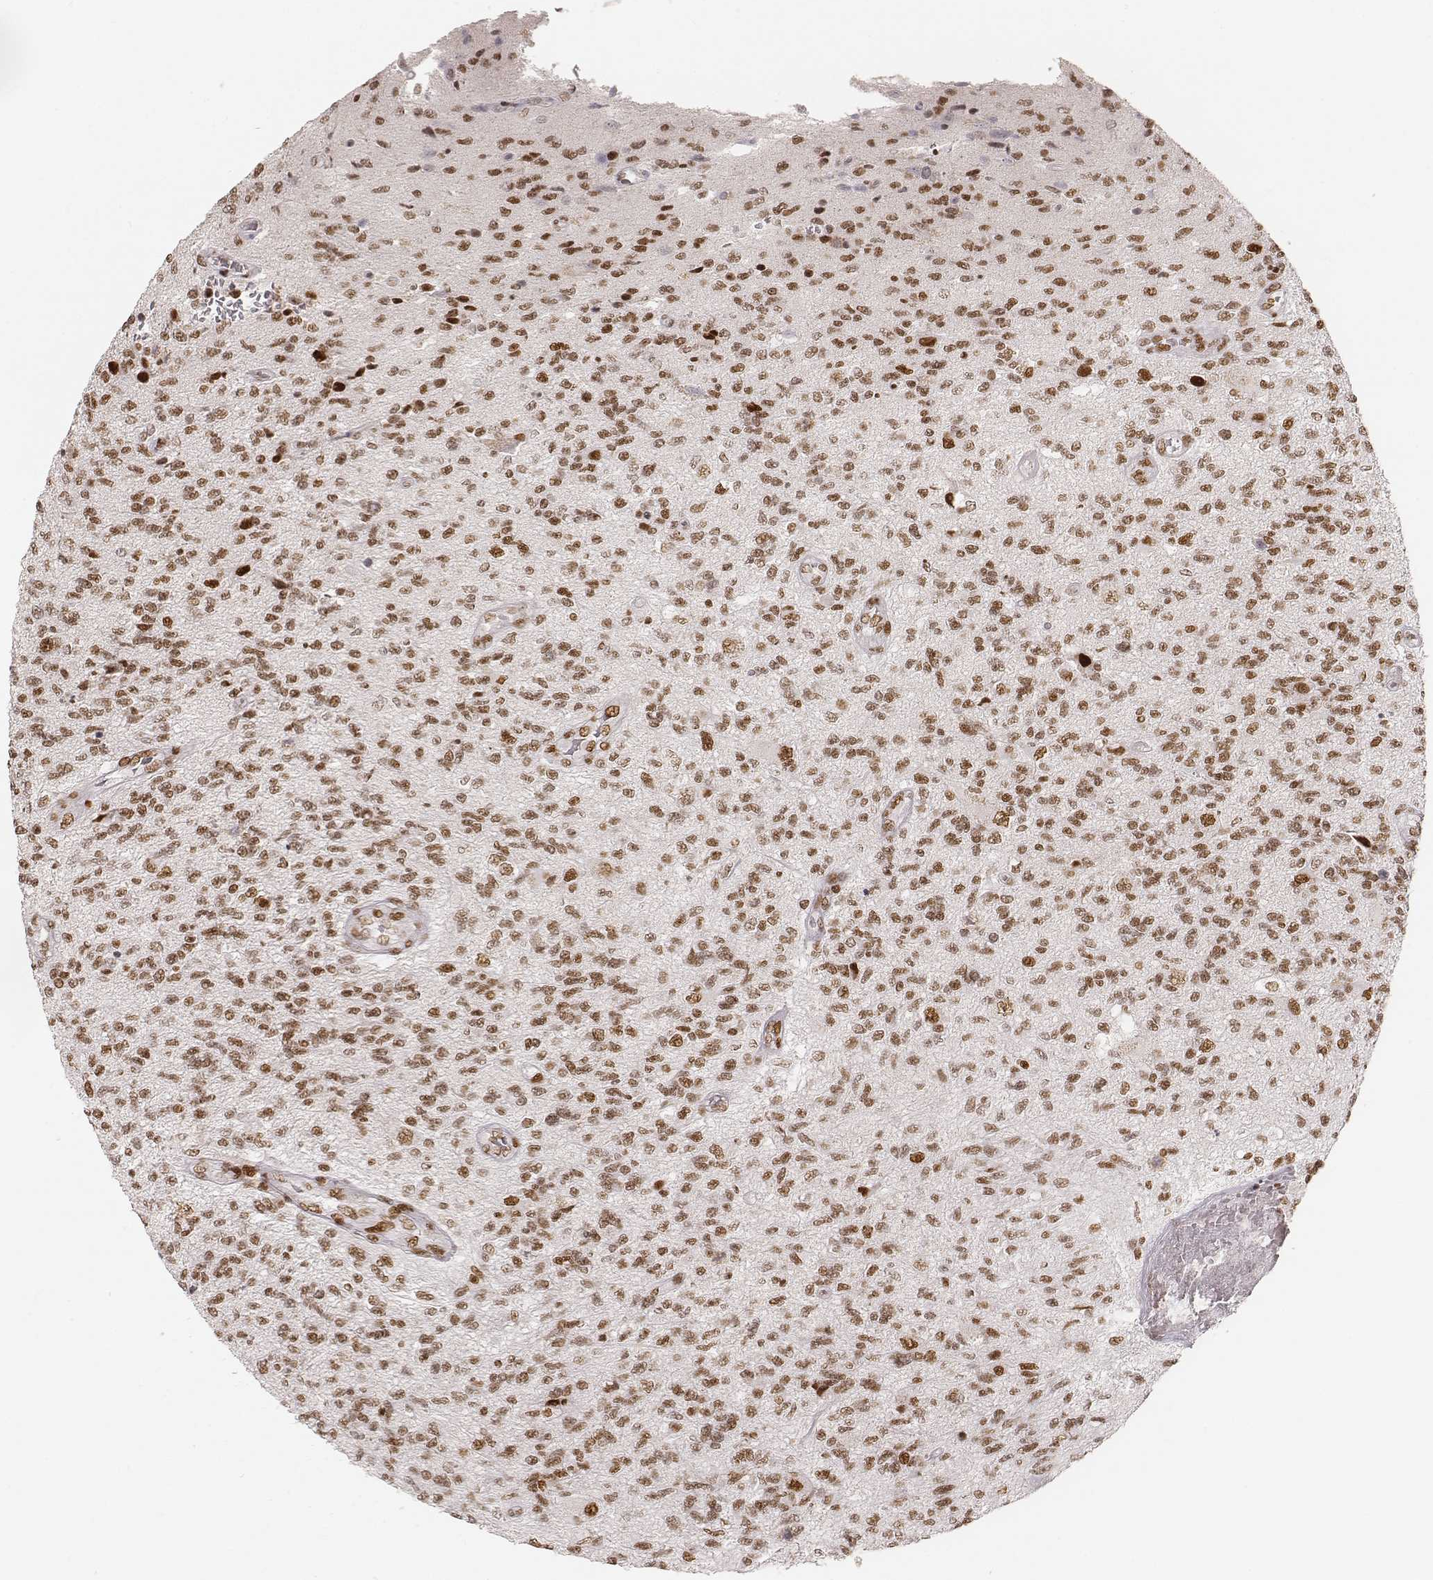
{"staining": {"intensity": "moderate", "quantity": ">75%", "location": "nuclear"}, "tissue": "glioma", "cell_type": "Tumor cells", "image_type": "cancer", "snomed": [{"axis": "morphology", "description": "Glioma, malignant, High grade"}, {"axis": "topography", "description": "Brain"}], "caption": "Approximately >75% of tumor cells in malignant glioma (high-grade) reveal moderate nuclear protein expression as visualized by brown immunohistochemical staining.", "gene": "HNRNPC", "patient": {"sex": "male", "age": 56}}